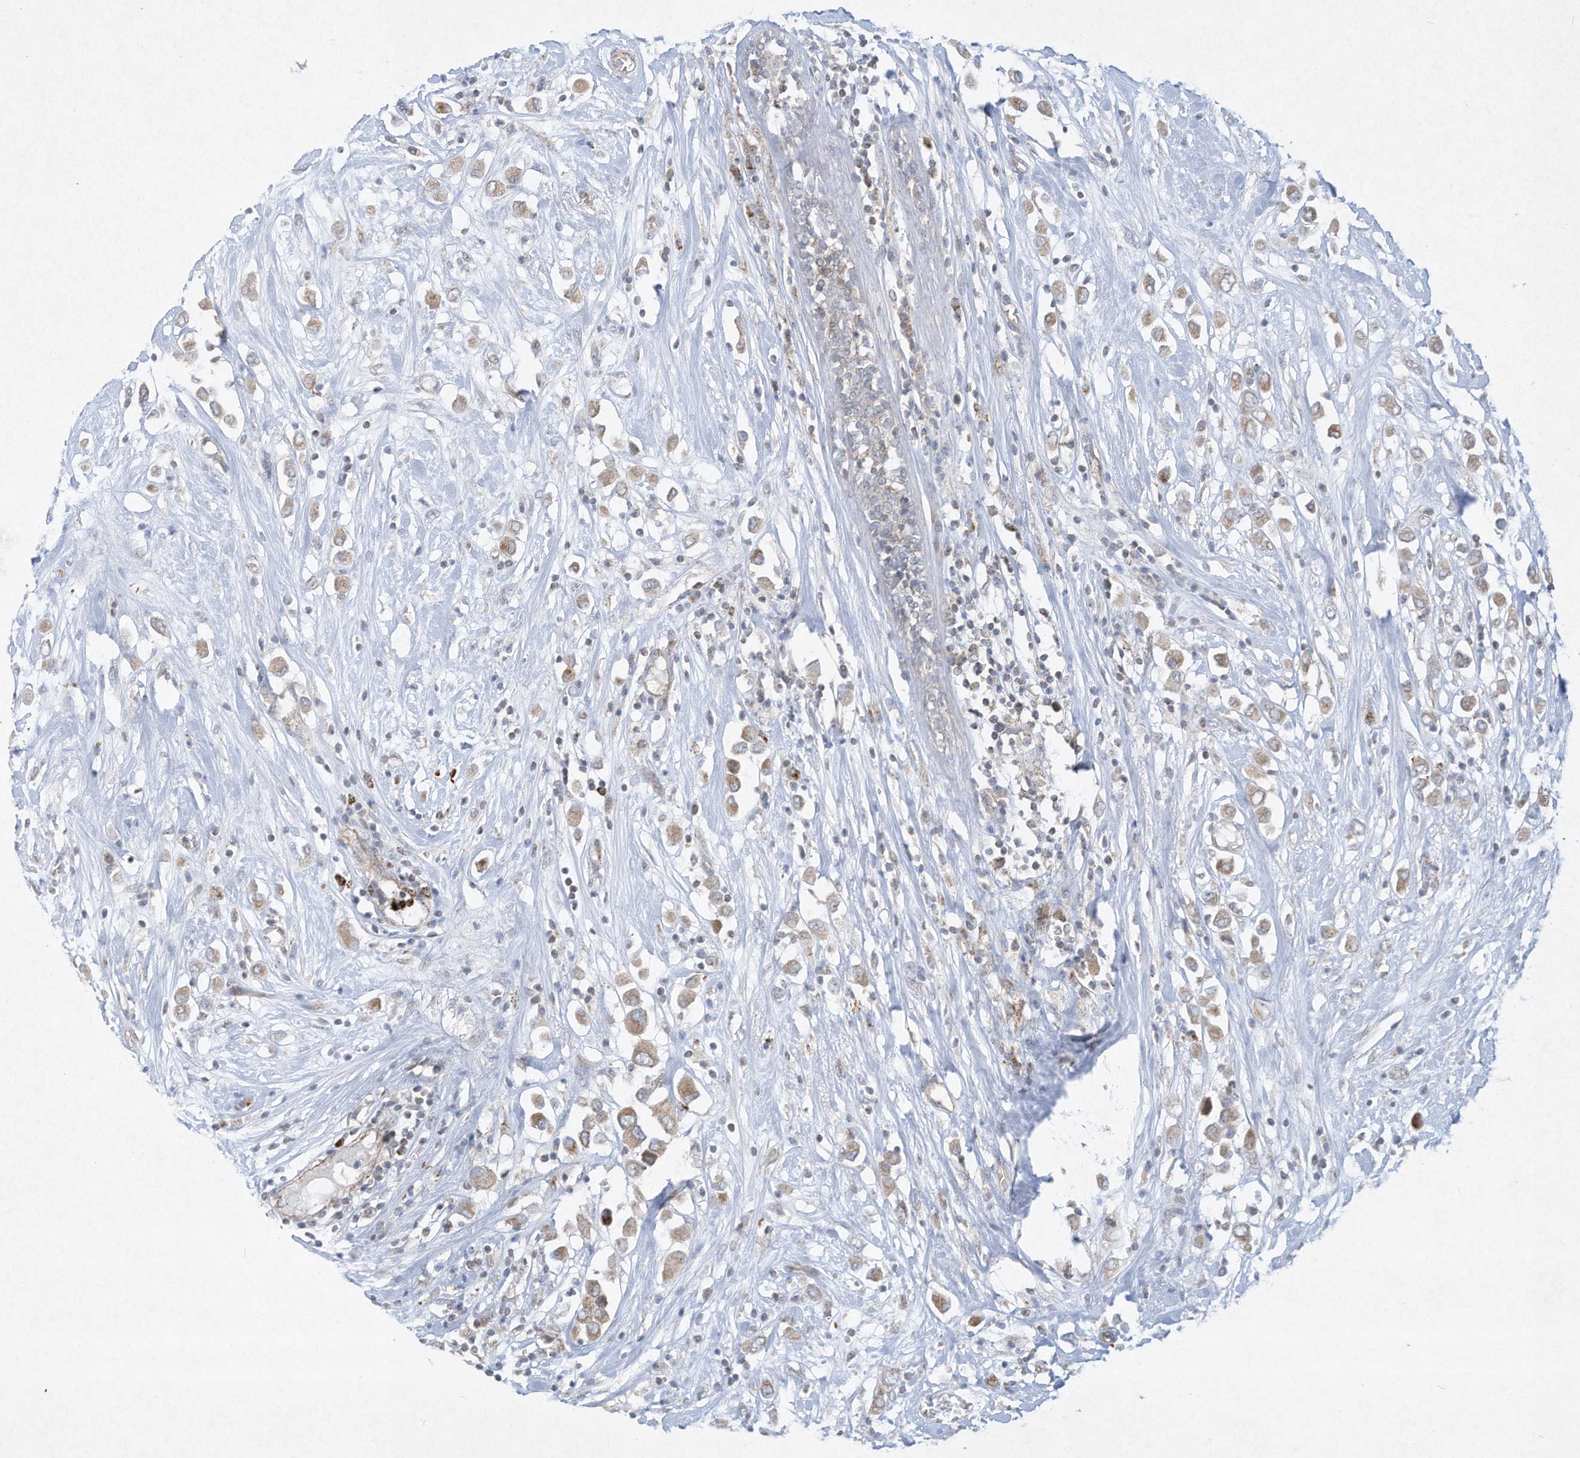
{"staining": {"intensity": "moderate", "quantity": ">75%", "location": "cytoplasmic/membranous"}, "tissue": "breast cancer", "cell_type": "Tumor cells", "image_type": "cancer", "snomed": [{"axis": "morphology", "description": "Duct carcinoma"}, {"axis": "topography", "description": "Breast"}], "caption": "The photomicrograph demonstrates immunohistochemical staining of breast cancer (invasive ductal carcinoma). There is moderate cytoplasmic/membranous staining is appreciated in approximately >75% of tumor cells. (DAB (3,3'-diaminobenzidine) = brown stain, brightfield microscopy at high magnification).", "gene": "CHRNA4", "patient": {"sex": "female", "age": 61}}